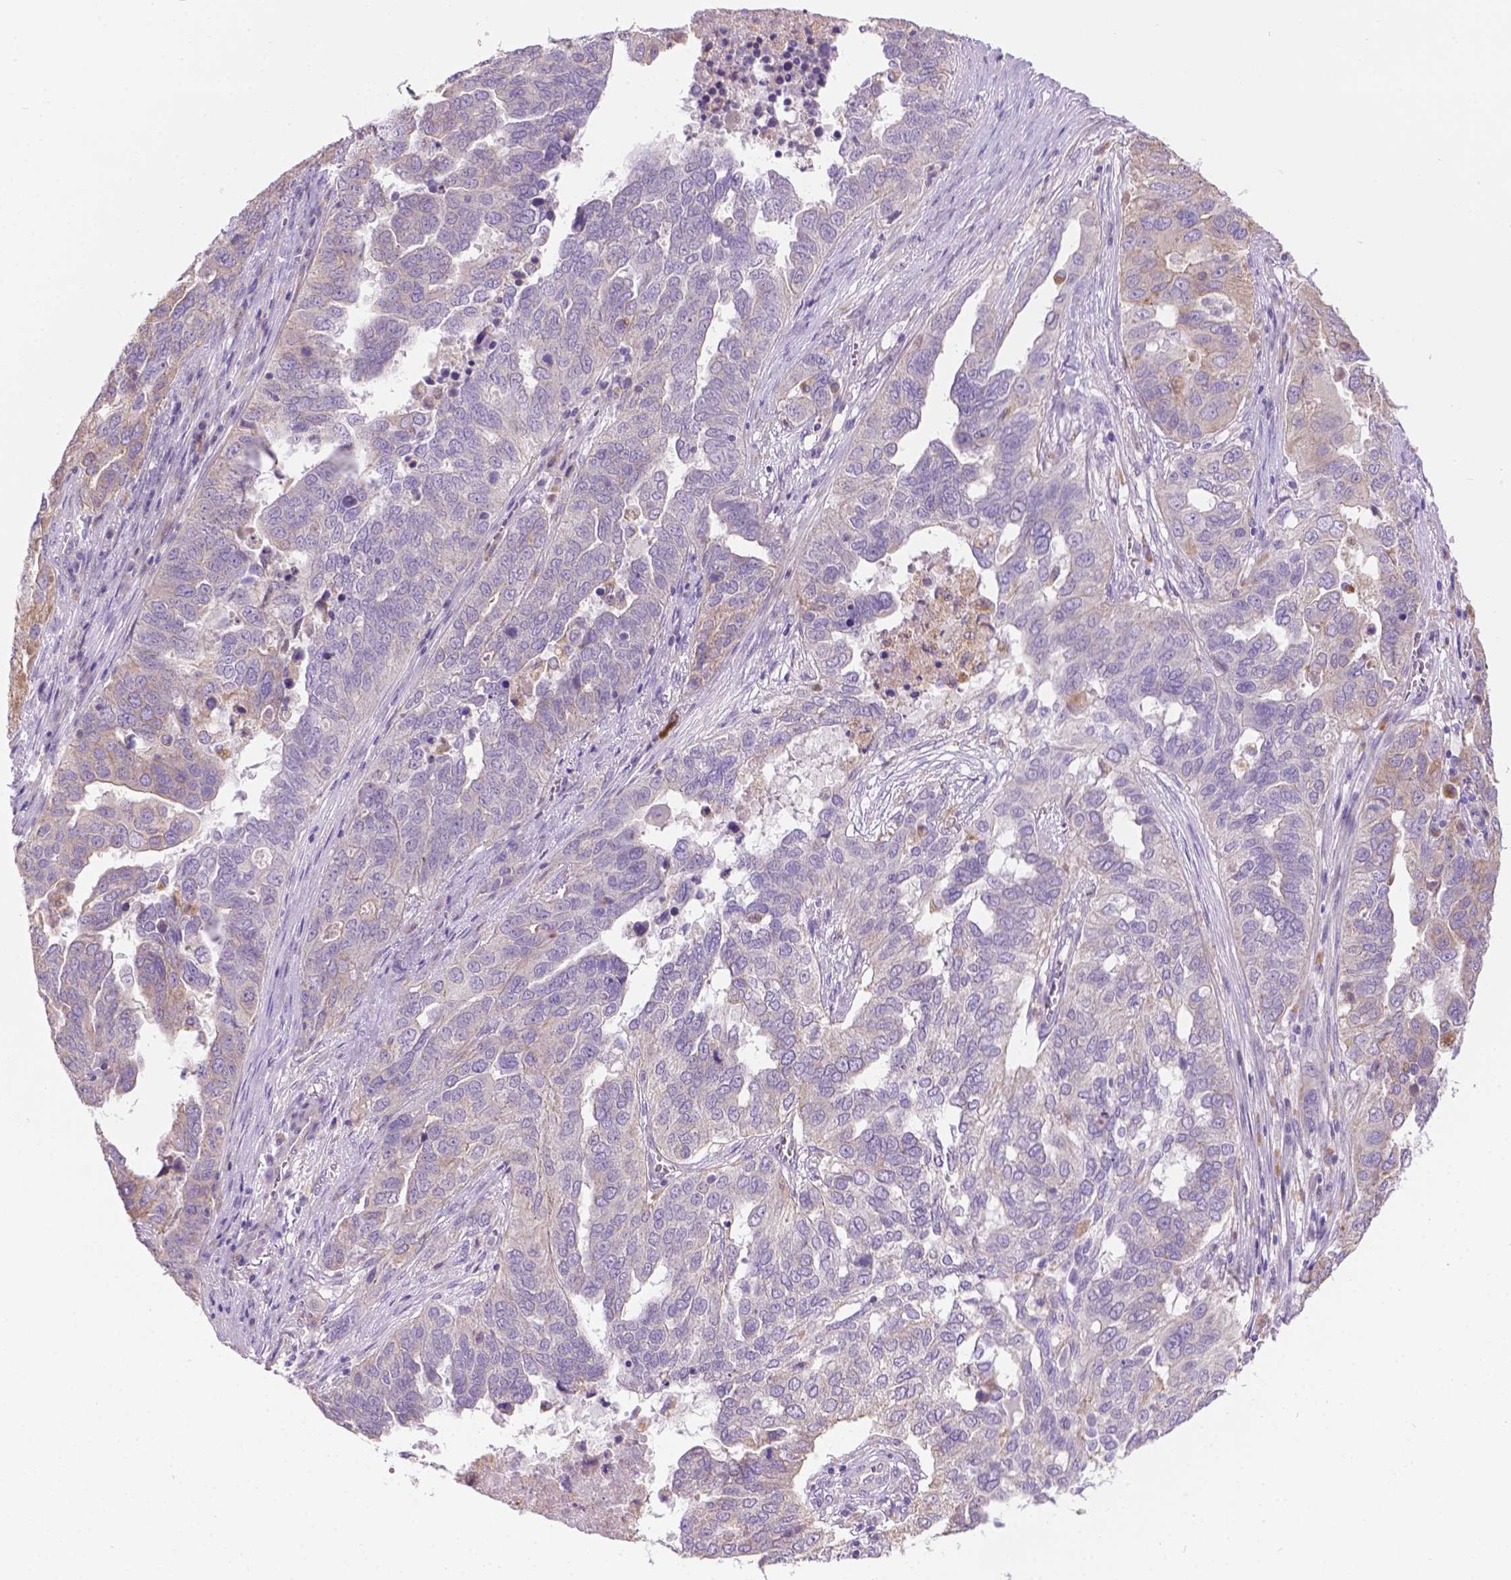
{"staining": {"intensity": "weak", "quantity": "<25%", "location": "cytoplasmic/membranous"}, "tissue": "ovarian cancer", "cell_type": "Tumor cells", "image_type": "cancer", "snomed": [{"axis": "morphology", "description": "Carcinoma, endometroid"}, {"axis": "topography", "description": "Soft tissue"}, {"axis": "topography", "description": "Ovary"}], "caption": "Immunohistochemistry (IHC) histopathology image of neoplastic tissue: human ovarian cancer stained with DAB exhibits no significant protein expression in tumor cells. Nuclei are stained in blue.", "gene": "CDH7", "patient": {"sex": "female", "age": 52}}